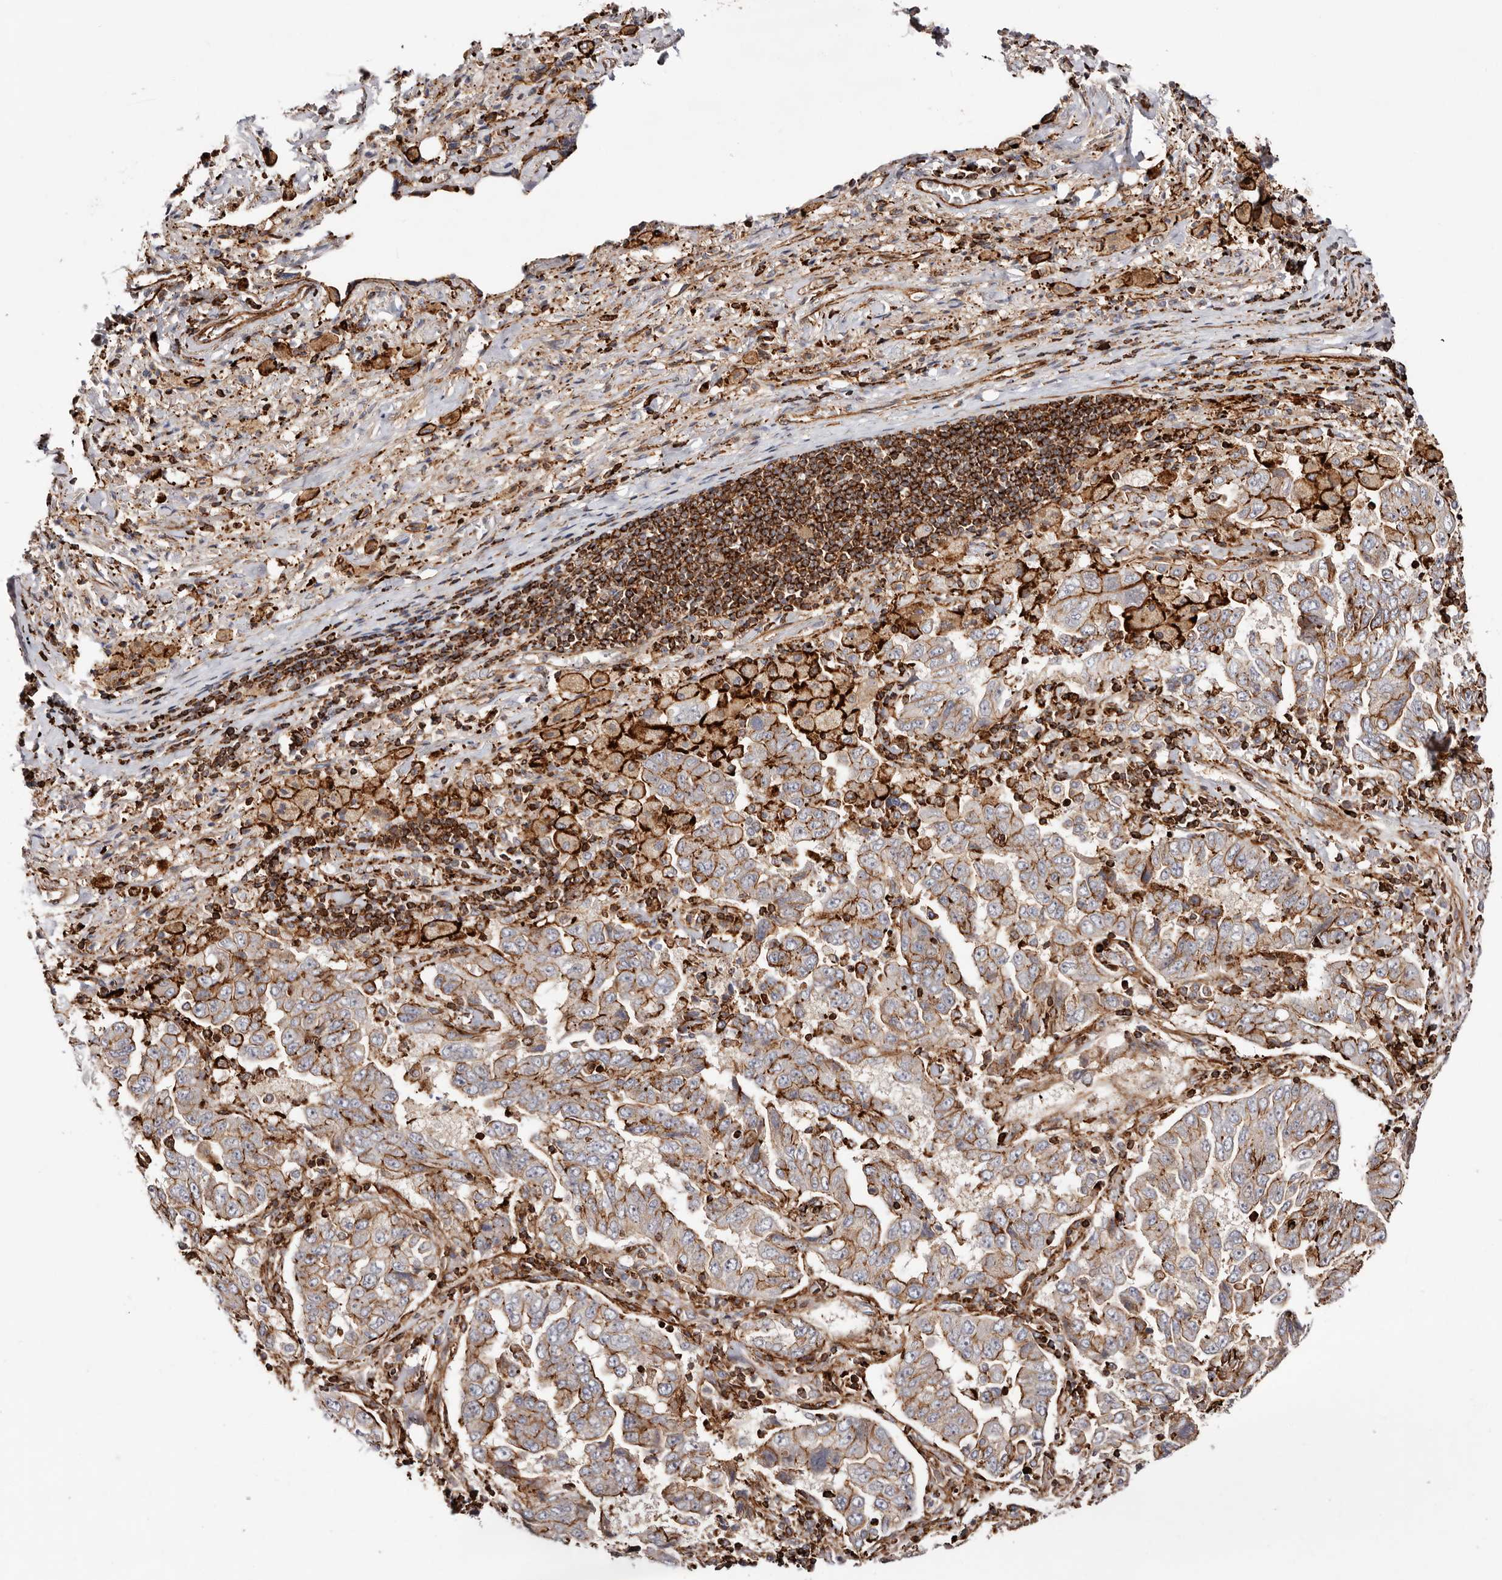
{"staining": {"intensity": "moderate", "quantity": "25%-75%", "location": "cytoplasmic/membranous"}, "tissue": "lung cancer", "cell_type": "Tumor cells", "image_type": "cancer", "snomed": [{"axis": "morphology", "description": "Adenocarcinoma, NOS"}, {"axis": "topography", "description": "Lung"}], "caption": "This image shows IHC staining of human lung adenocarcinoma, with medium moderate cytoplasmic/membranous staining in about 25%-75% of tumor cells.", "gene": "PTPN22", "patient": {"sex": "female", "age": 51}}